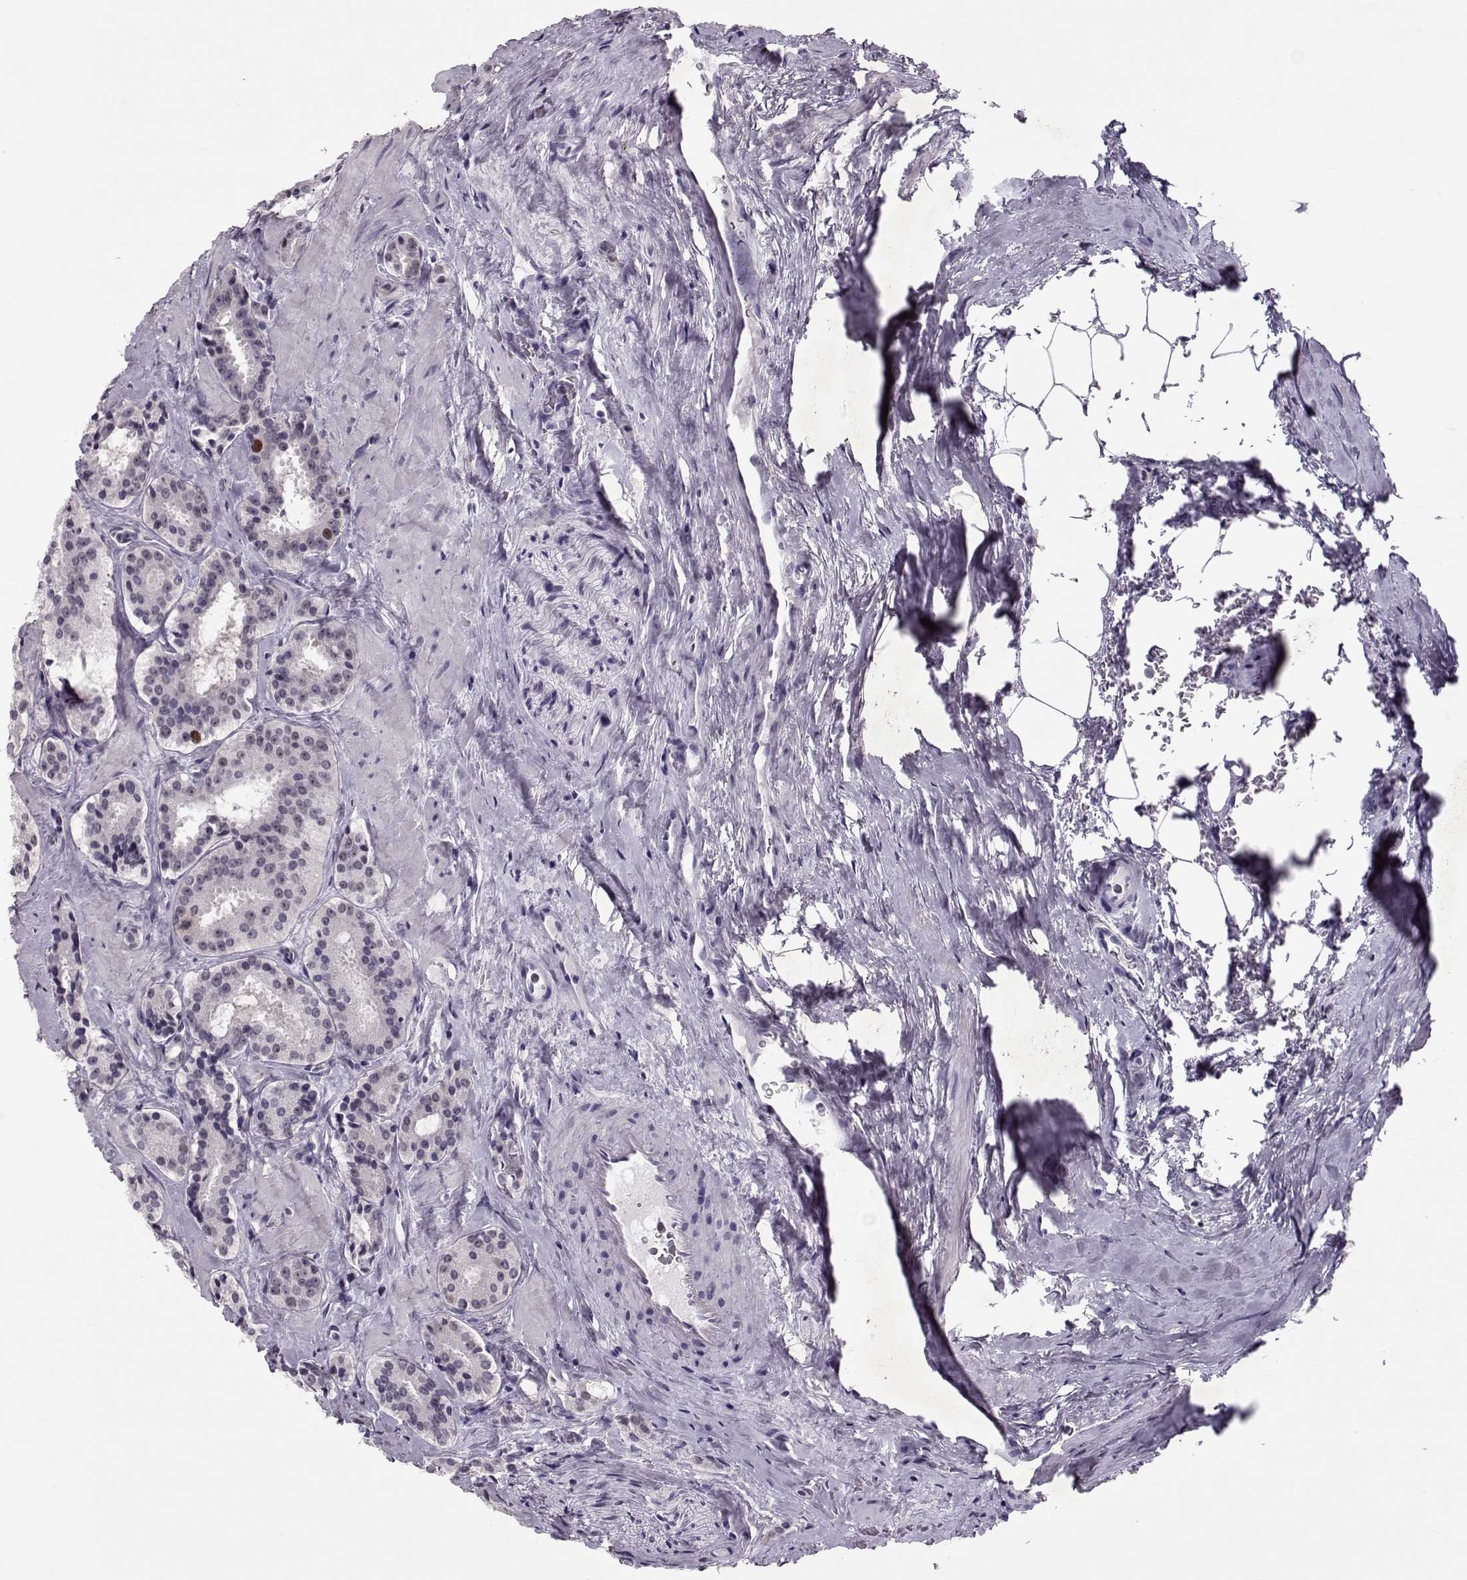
{"staining": {"intensity": "weak", "quantity": "<25%", "location": "nuclear"}, "tissue": "prostate cancer", "cell_type": "Tumor cells", "image_type": "cancer", "snomed": [{"axis": "morphology", "description": "Adenocarcinoma, NOS"}, {"axis": "morphology", "description": "Adenocarcinoma, High grade"}, {"axis": "topography", "description": "Prostate"}], "caption": "Immunohistochemistry of prostate cancer (adenocarcinoma (high-grade)) shows no expression in tumor cells.", "gene": "SGO1", "patient": {"sex": "male", "age": 62}}